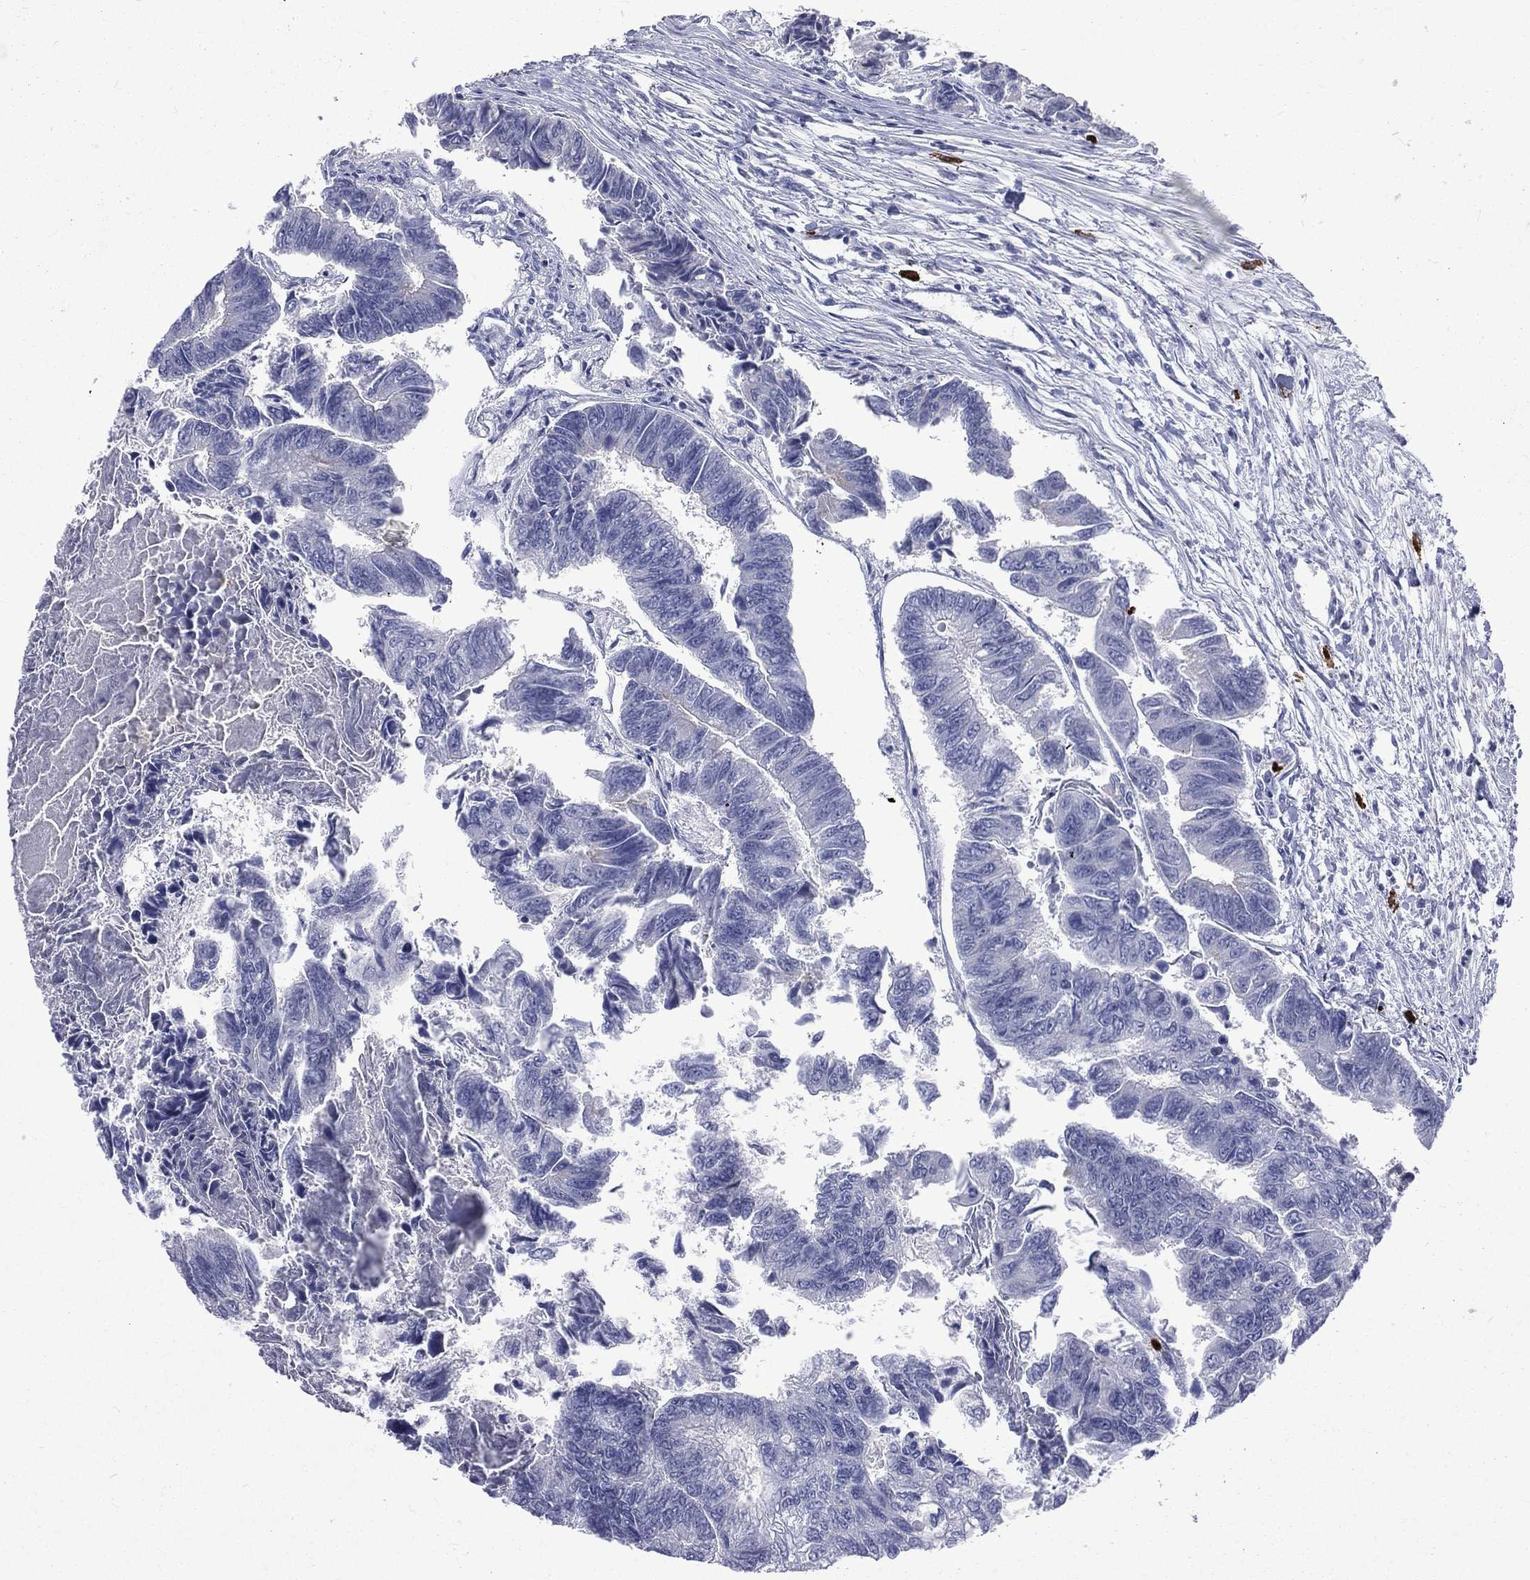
{"staining": {"intensity": "negative", "quantity": "none", "location": "none"}, "tissue": "colorectal cancer", "cell_type": "Tumor cells", "image_type": "cancer", "snomed": [{"axis": "morphology", "description": "Adenocarcinoma, NOS"}, {"axis": "topography", "description": "Colon"}], "caption": "This is a histopathology image of immunohistochemistry (IHC) staining of colorectal adenocarcinoma, which shows no positivity in tumor cells.", "gene": "ELANE", "patient": {"sex": "female", "age": 65}}